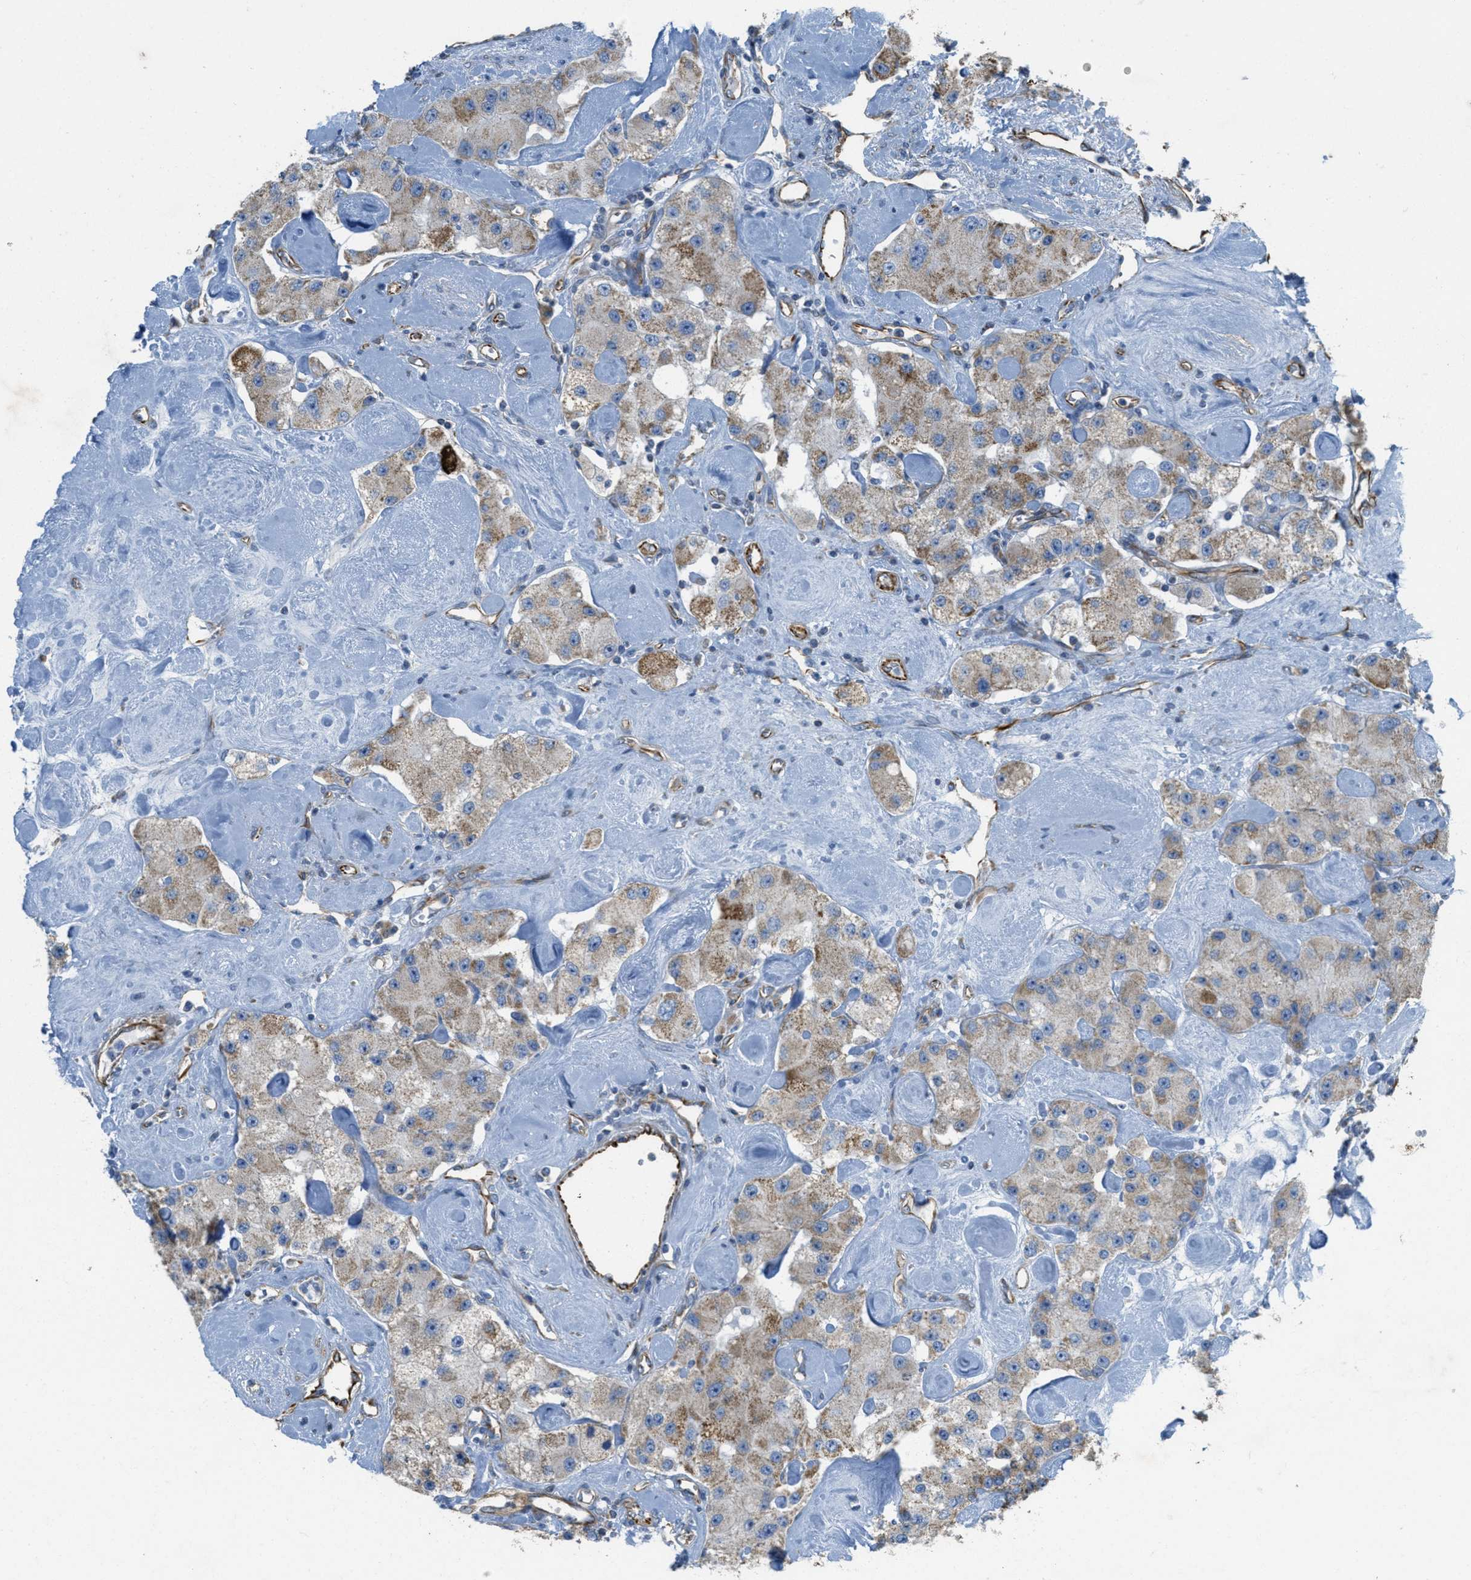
{"staining": {"intensity": "moderate", "quantity": "25%-75%", "location": "cytoplasmic/membranous"}, "tissue": "carcinoid", "cell_type": "Tumor cells", "image_type": "cancer", "snomed": [{"axis": "morphology", "description": "Carcinoid, malignant, NOS"}, {"axis": "topography", "description": "Pancreas"}], "caption": "An image showing moderate cytoplasmic/membranous expression in approximately 25%-75% of tumor cells in malignant carcinoid, as visualized by brown immunohistochemical staining.", "gene": "BTN3A1", "patient": {"sex": "male", "age": 41}}